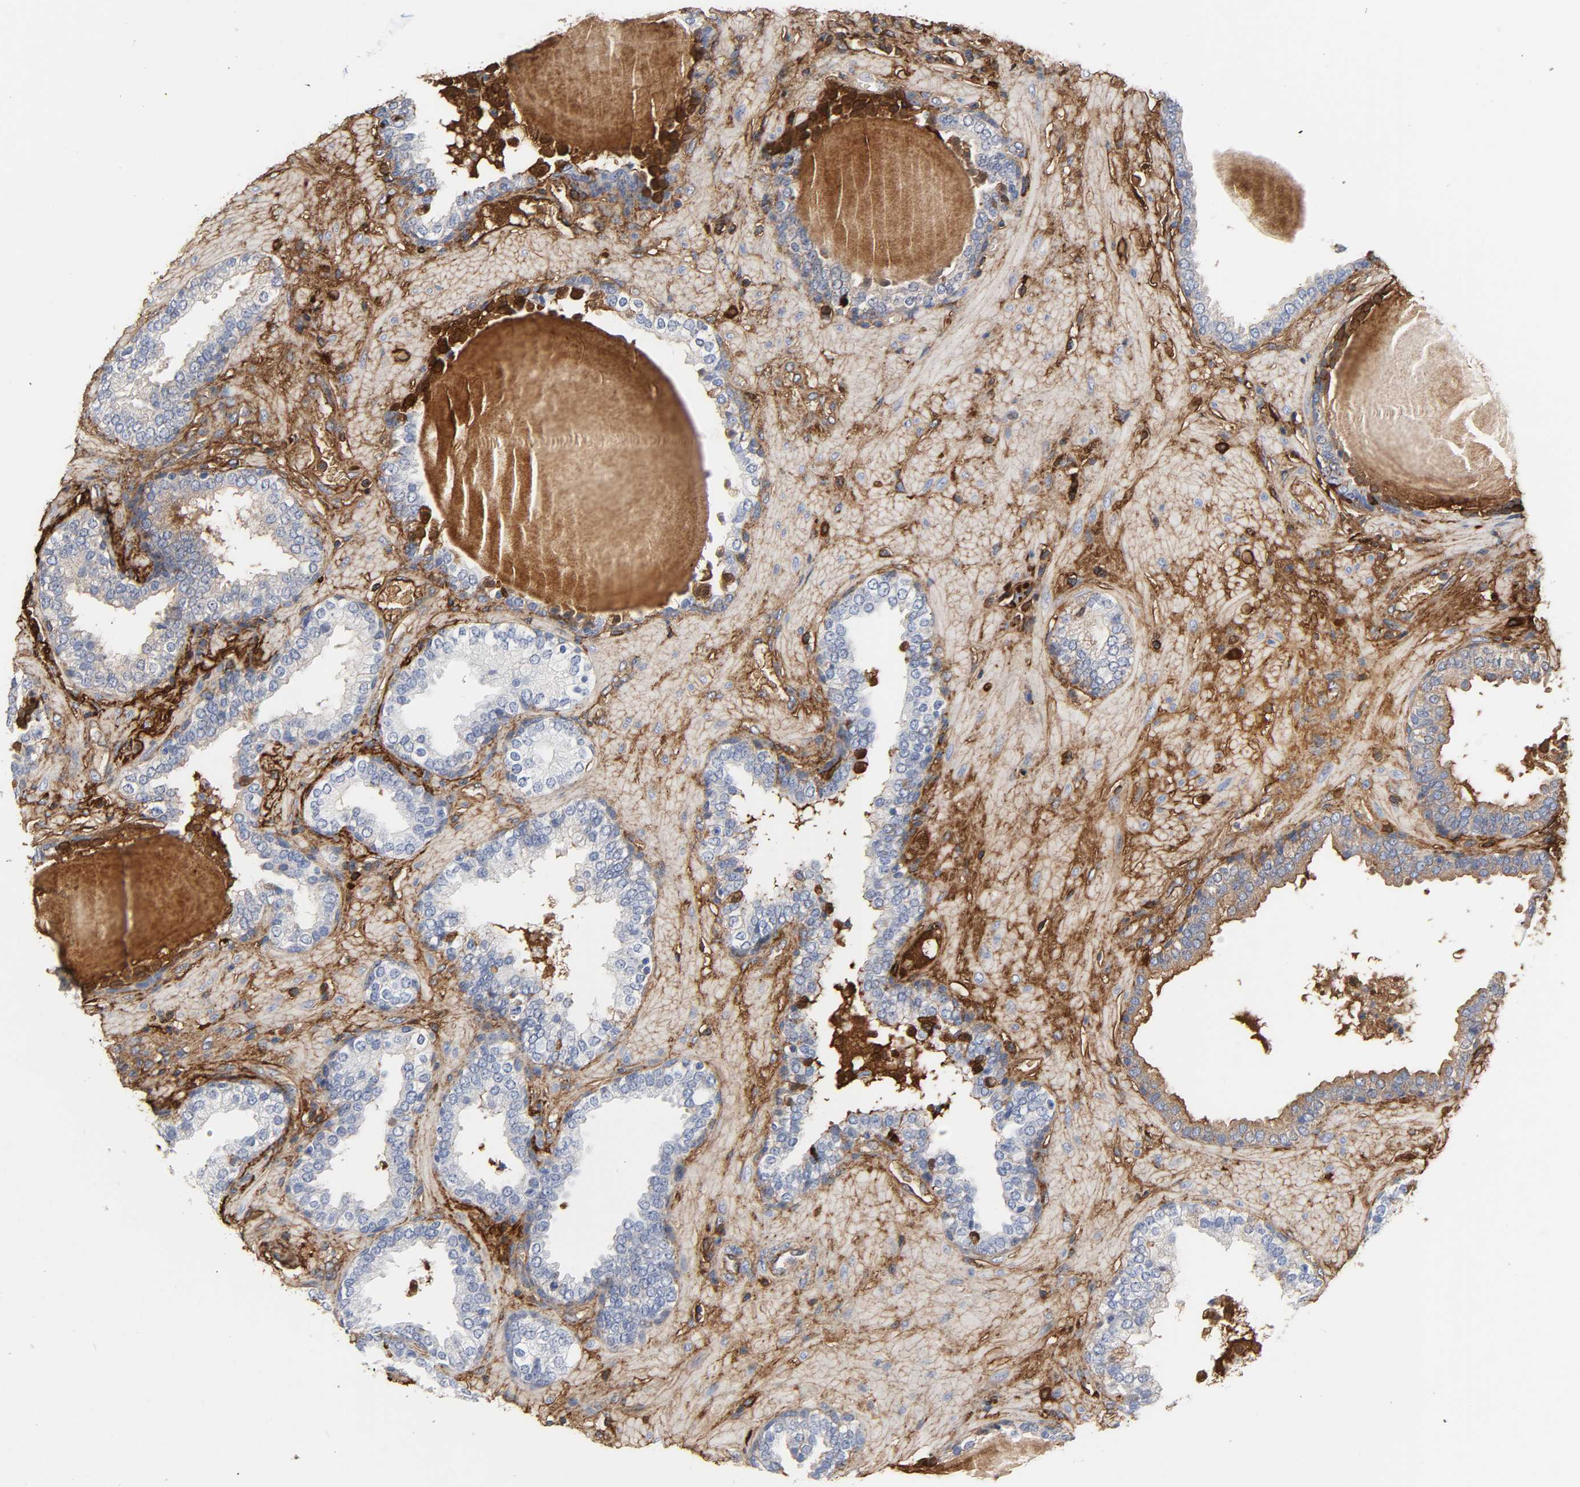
{"staining": {"intensity": "strong", "quantity": "25%-75%", "location": "cytoplasmic/membranous"}, "tissue": "prostate", "cell_type": "Glandular cells", "image_type": "normal", "snomed": [{"axis": "morphology", "description": "Normal tissue, NOS"}, {"axis": "topography", "description": "Prostate"}], "caption": "DAB (3,3'-diaminobenzidine) immunohistochemical staining of normal prostate displays strong cytoplasmic/membranous protein positivity in about 25%-75% of glandular cells.", "gene": "FBLN1", "patient": {"sex": "male", "age": 51}}